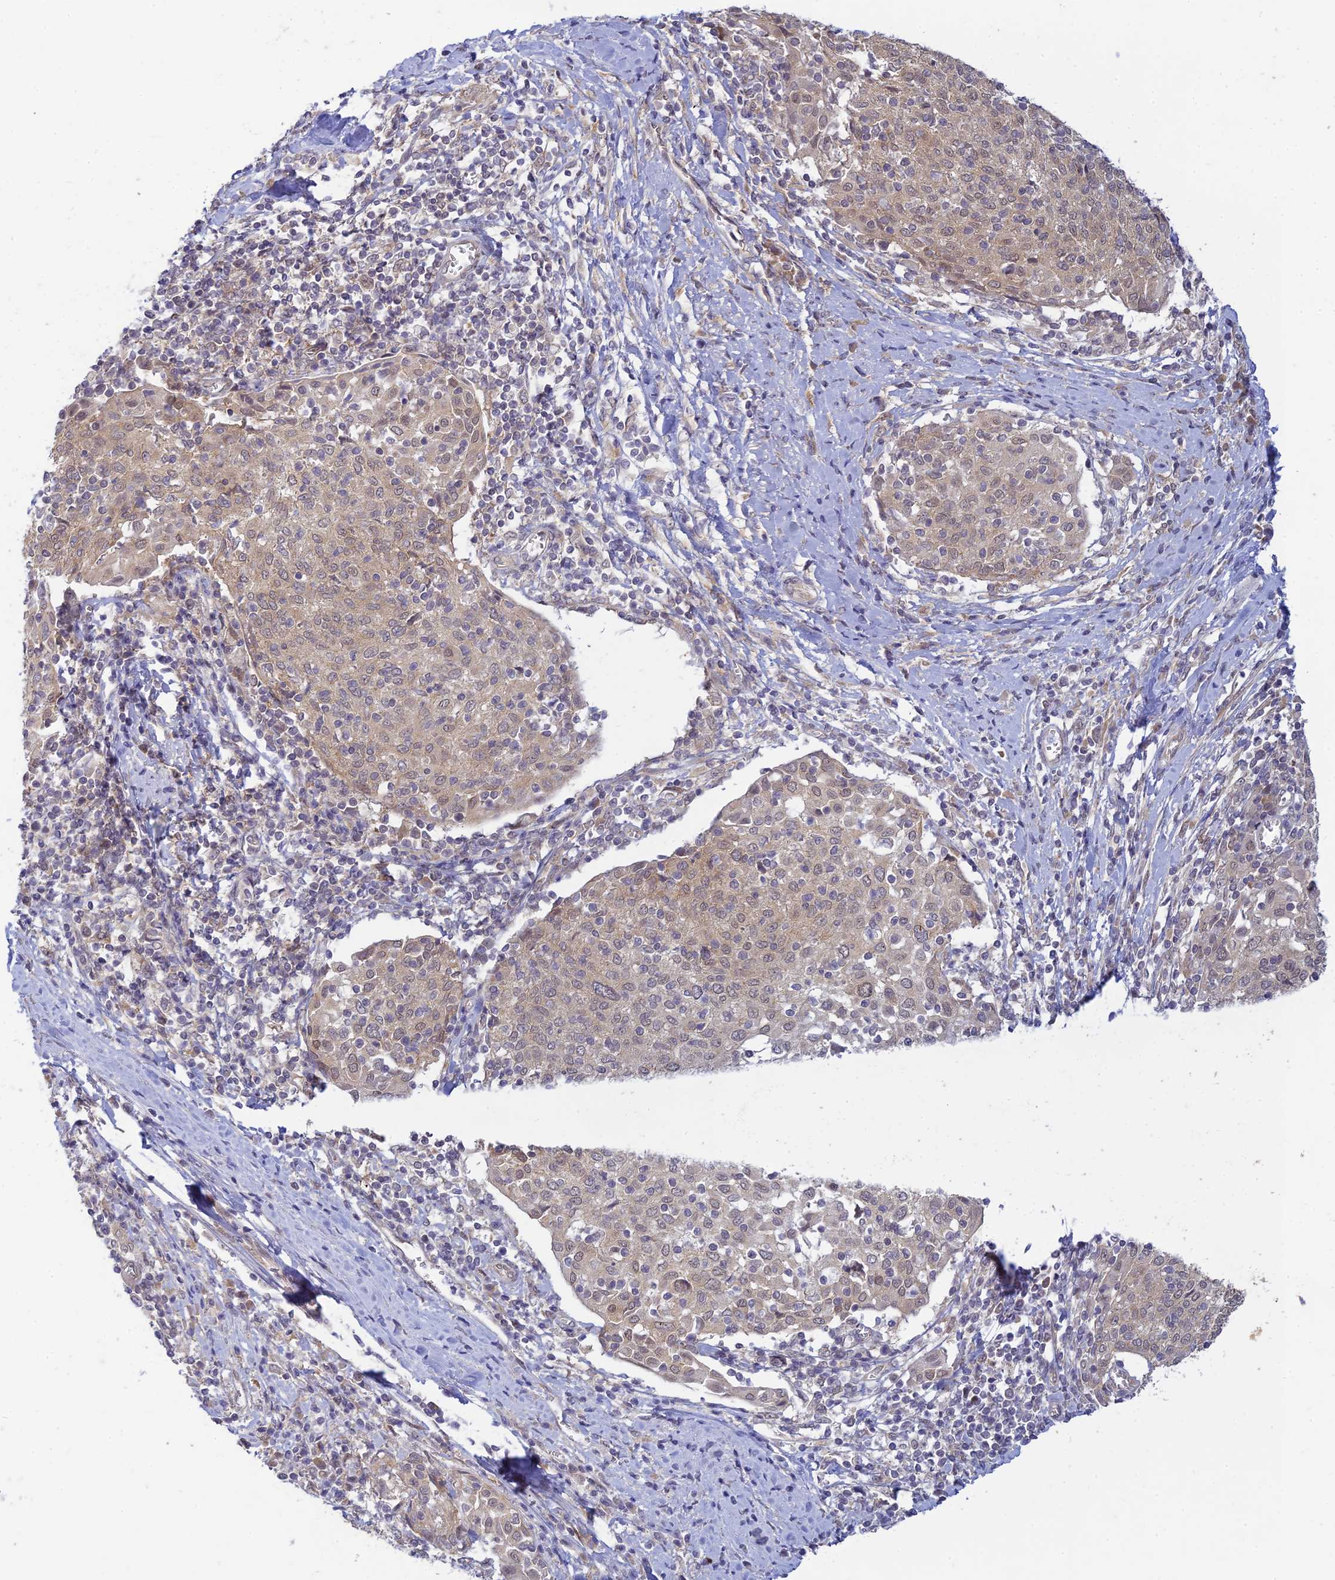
{"staining": {"intensity": "weak", "quantity": "25%-75%", "location": "cytoplasmic/membranous"}, "tissue": "cervical cancer", "cell_type": "Tumor cells", "image_type": "cancer", "snomed": [{"axis": "morphology", "description": "Squamous cell carcinoma, NOS"}, {"axis": "topography", "description": "Cervix"}], "caption": "About 25%-75% of tumor cells in human cervical squamous cell carcinoma display weak cytoplasmic/membranous protein expression as visualized by brown immunohistochemical staining.", "gene": "SKIC8", "patient": {"sex": "female", "age": 52}}